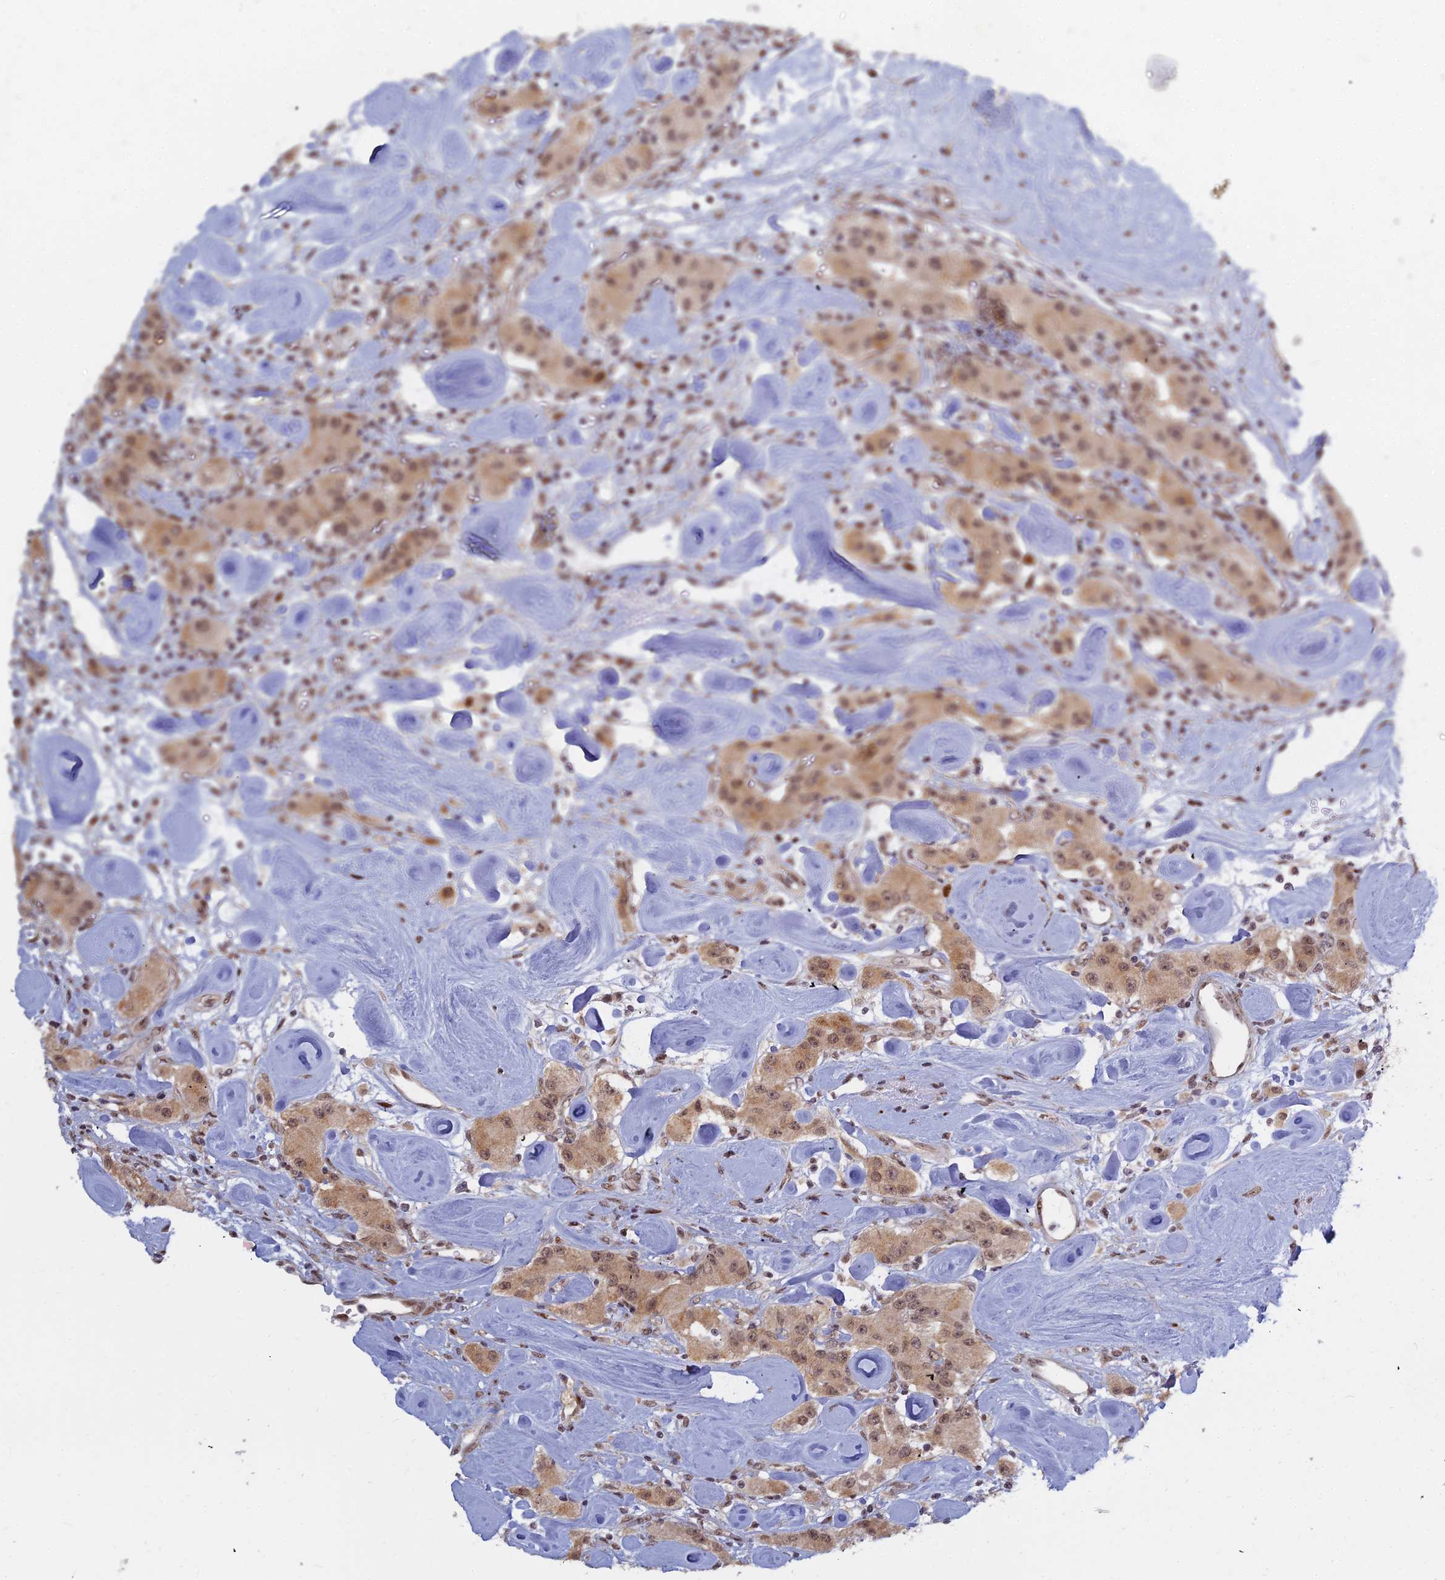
{"staining": {"intensity": "moderate", "quantity": ">75%", "location": "cytoplasmic/membranous,nuclear"}, "tissue": "carcinoid", "cell_type": "Tumor cells", "image_type": "cancer", "snomed": [{"axis": "morphology", "description": "Carcinoid, malignant, NOS"}, {"axis": "topography", "description": "Pancreas"}], "caption": "The histopathology image exhibits staining of carcinoid, revealing moderate cytoplasmic/membranous and nuclear protein expression (brown color) within tumor cells.", "gene": "ABCA2", "patient": {"sex": "male", "age": 41}}